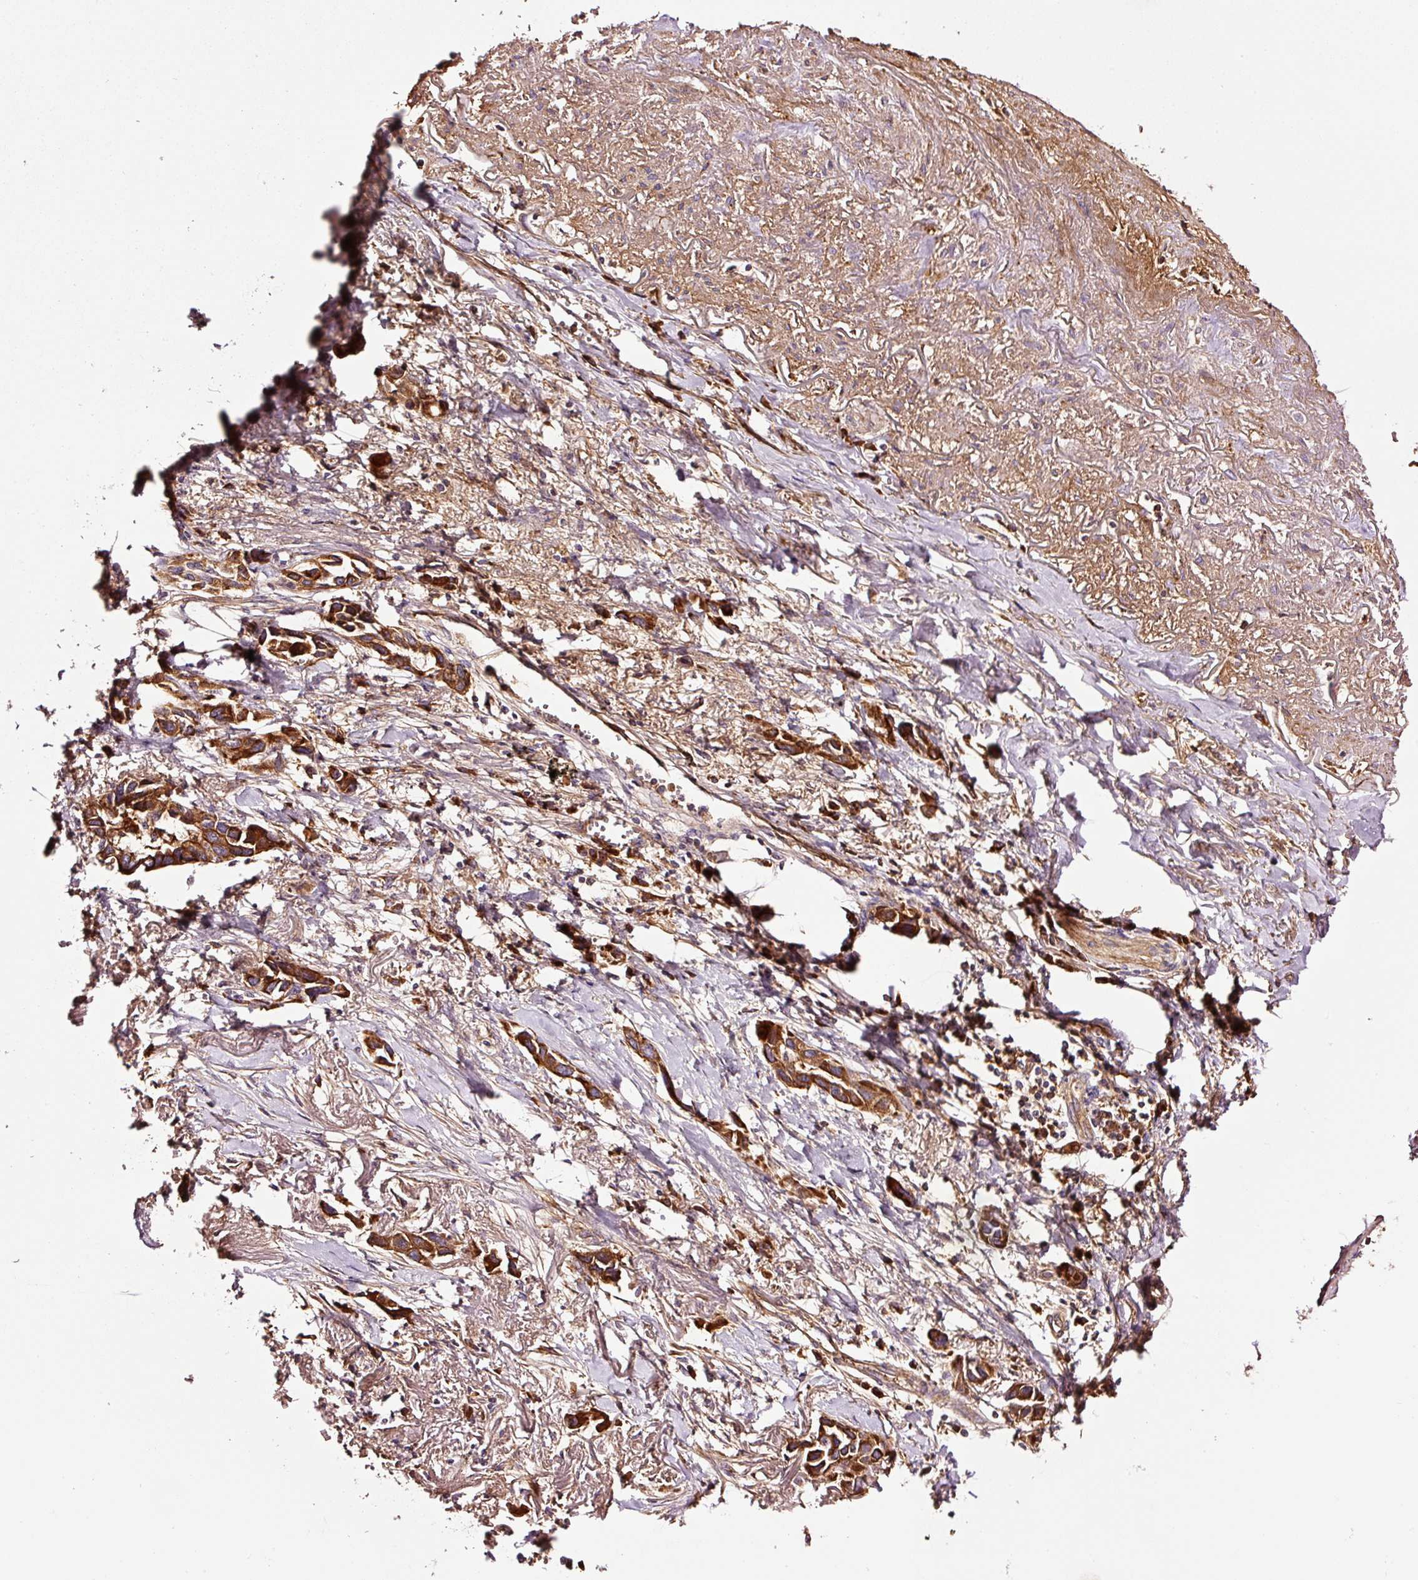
{"staining": {"intensity": "strong", "quantity": ">75%", "location": "cytoplasmic/membranous"}, "tissue": "lung cancer", "cell_type": "Tumor cells", "image_type": "cancer", "snomed": [{"axis": "morphology", "description": "Adenocarcinoma, NOS"}, {"axis": "topography", "description": "Lung"}], "caption": "Brown immunohistochemical staining in lung cancer (adenocarcinoma) displays strong cytoplasmic/membranous expression in about >75% of tumor cells.", "gene": "PGLYRP2", "patient": {"sex": "female", "age": 76}}